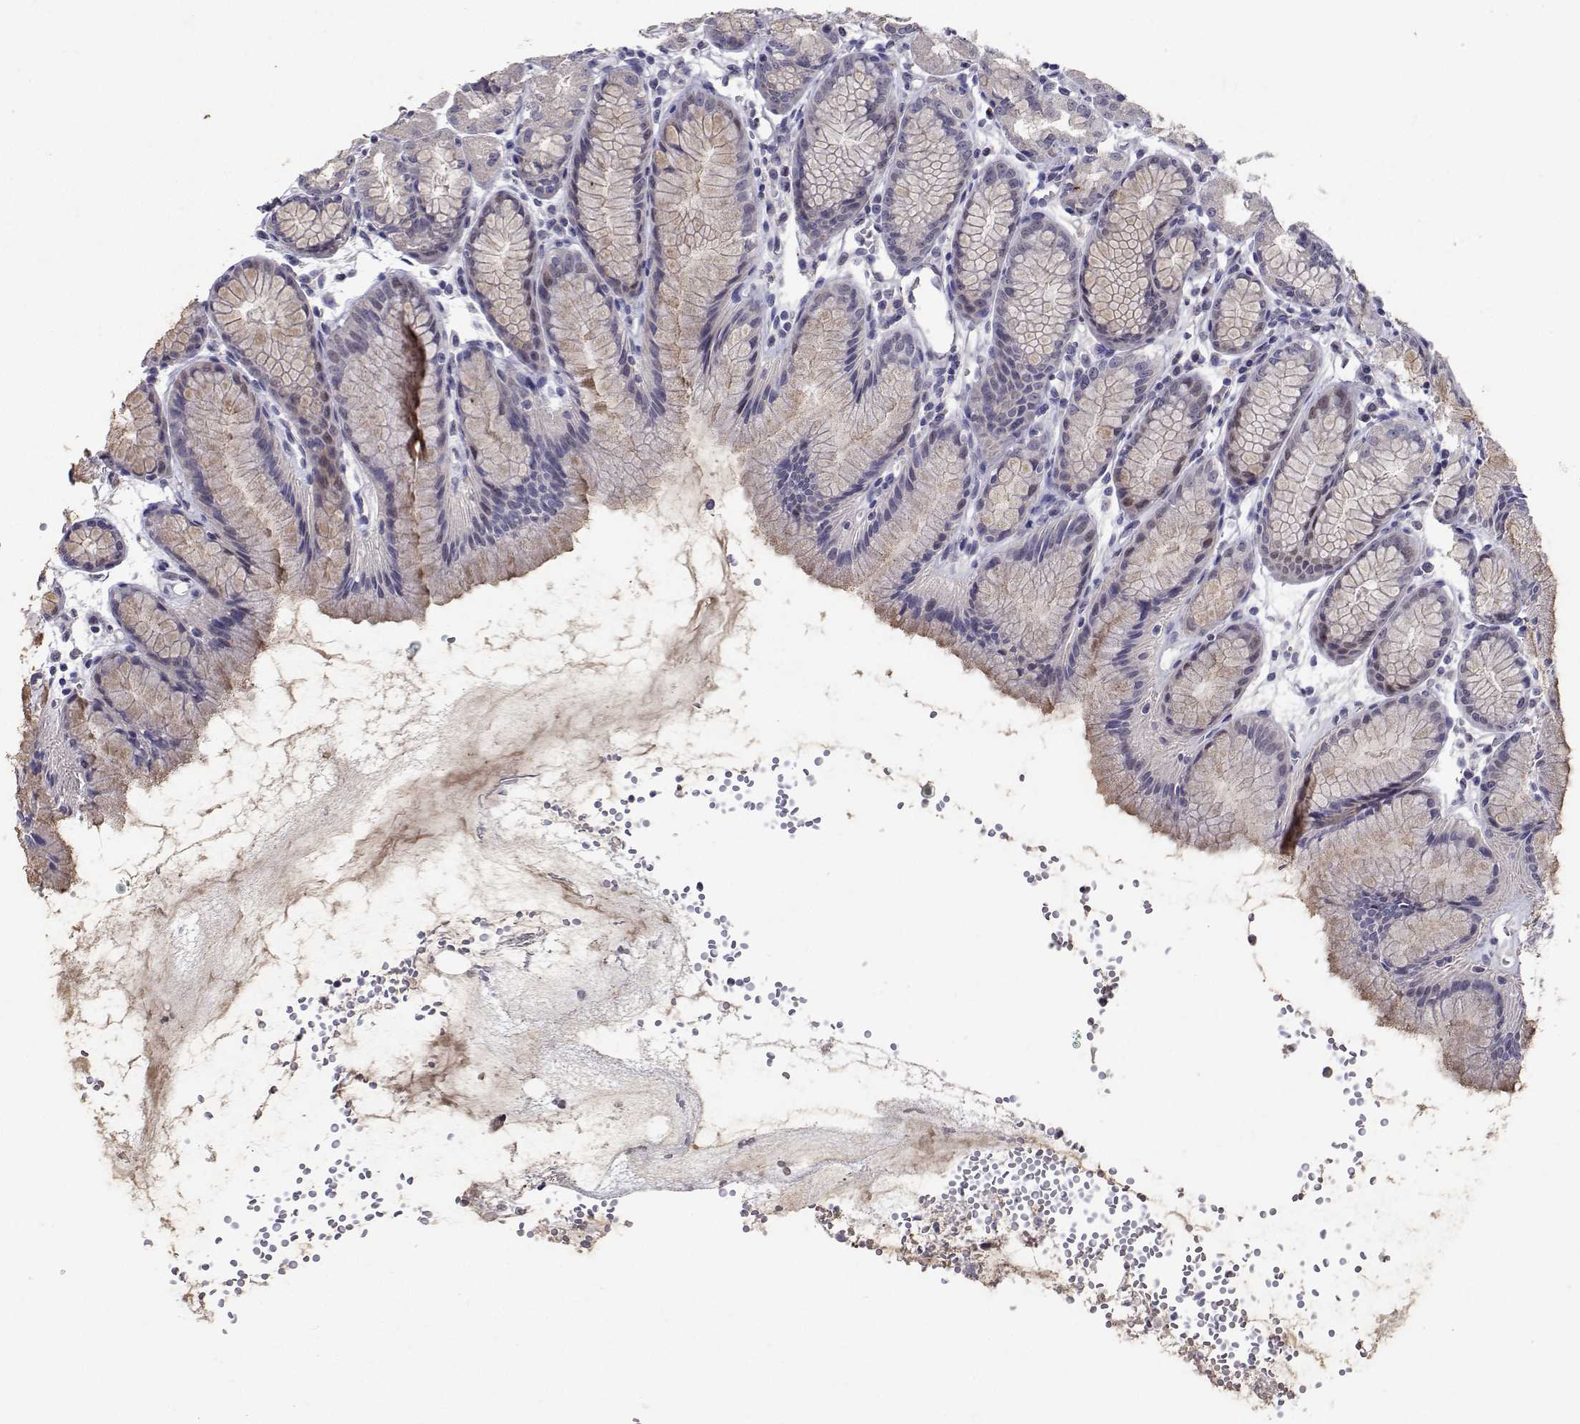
{"staining": {"intensity": "negative", "quantity": "none", "location": "none"}, "tissue": "stomach", "cell_type": "Glandular cells", "image_type": "normal", "snomed": [{"axis": "morphology", "description": "Normal tissue, NOS"}, {"axis": "topography", "description": "Stomach, upper"}], "caption": "DAB (3,3'-diaminobenzidine) immunohistochemical staining of normal stomach reveals no significant positivity in glandular cells. (Stains: DAB immunohistochemistry with hematoxylin counter stain, Microscopy: brightfield microscopy at high magnification).", "gene": "RBPJL", "patient": {"sex": "male", "age": 47}}